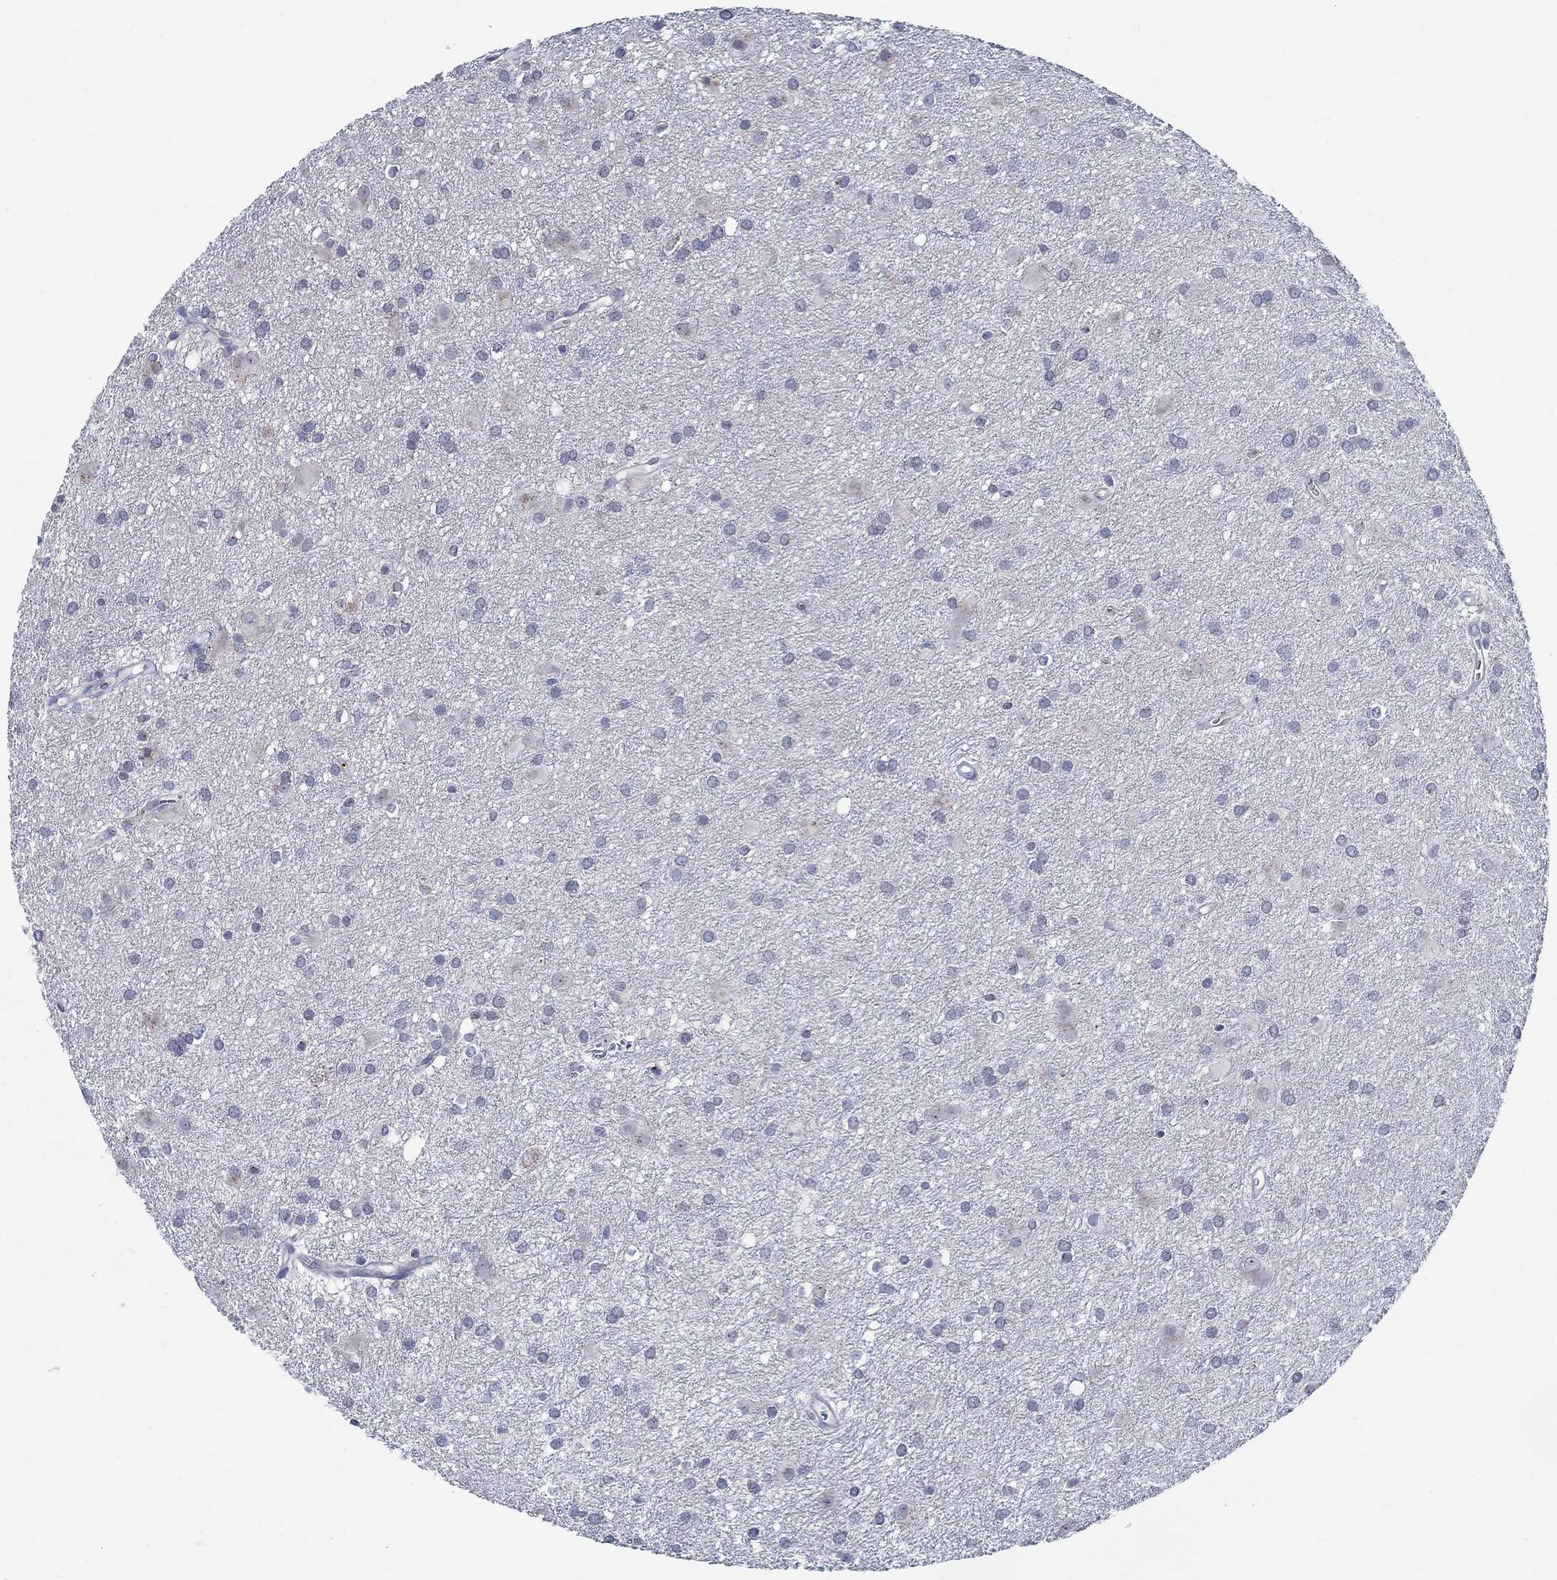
{"staining": {"intensity": "negative", "quantity": "none", "location": "none"}, "tissue": "glioma", "cell_type": "Tumor cells", "image_type": "cancer", "snomed": [{"axis": "morphology", "description": "Glioma, malignant, Low grade"}, {"axis": "topography", "description": "Brain"}], "caption": "Protein analysis of malignant low-grade glioma reveals no significant expression in tumor cells.", "gene": "ALOX12", "patient": {"sex": "male", "age": 58}}